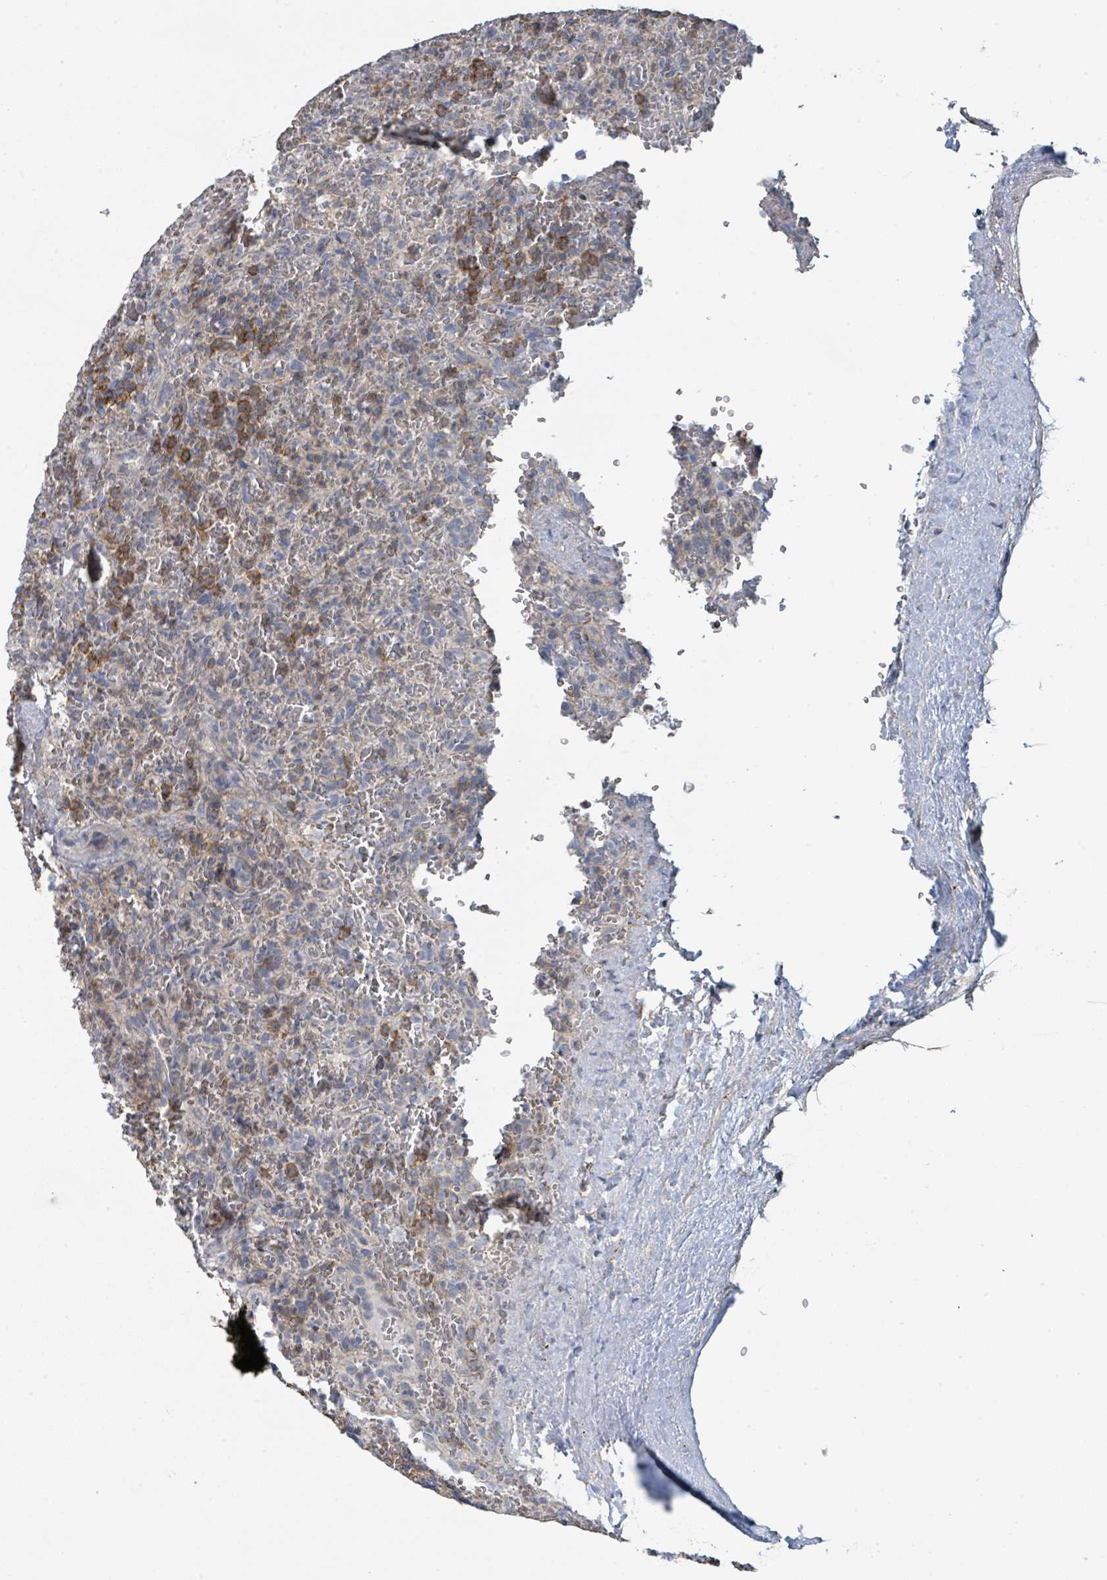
{"staining": {"intensity": "negative", "quantity": "none", "location": "none"}, "tissue": "lymphoma", "cell_type": "Tumor cells", "image_type": "cancer", "snomed": [{"axis": "morphology", "description": "Malignant lymphoma, non-Hodgkin's type, Low grade"}, {"axis": "topography", "description": "Spleen"}], "caption": "IHC of human lymphoma shows no staining in tumor cells.", "gene": "LRRC42", "patient": {"sex": "female", "age": 64}}